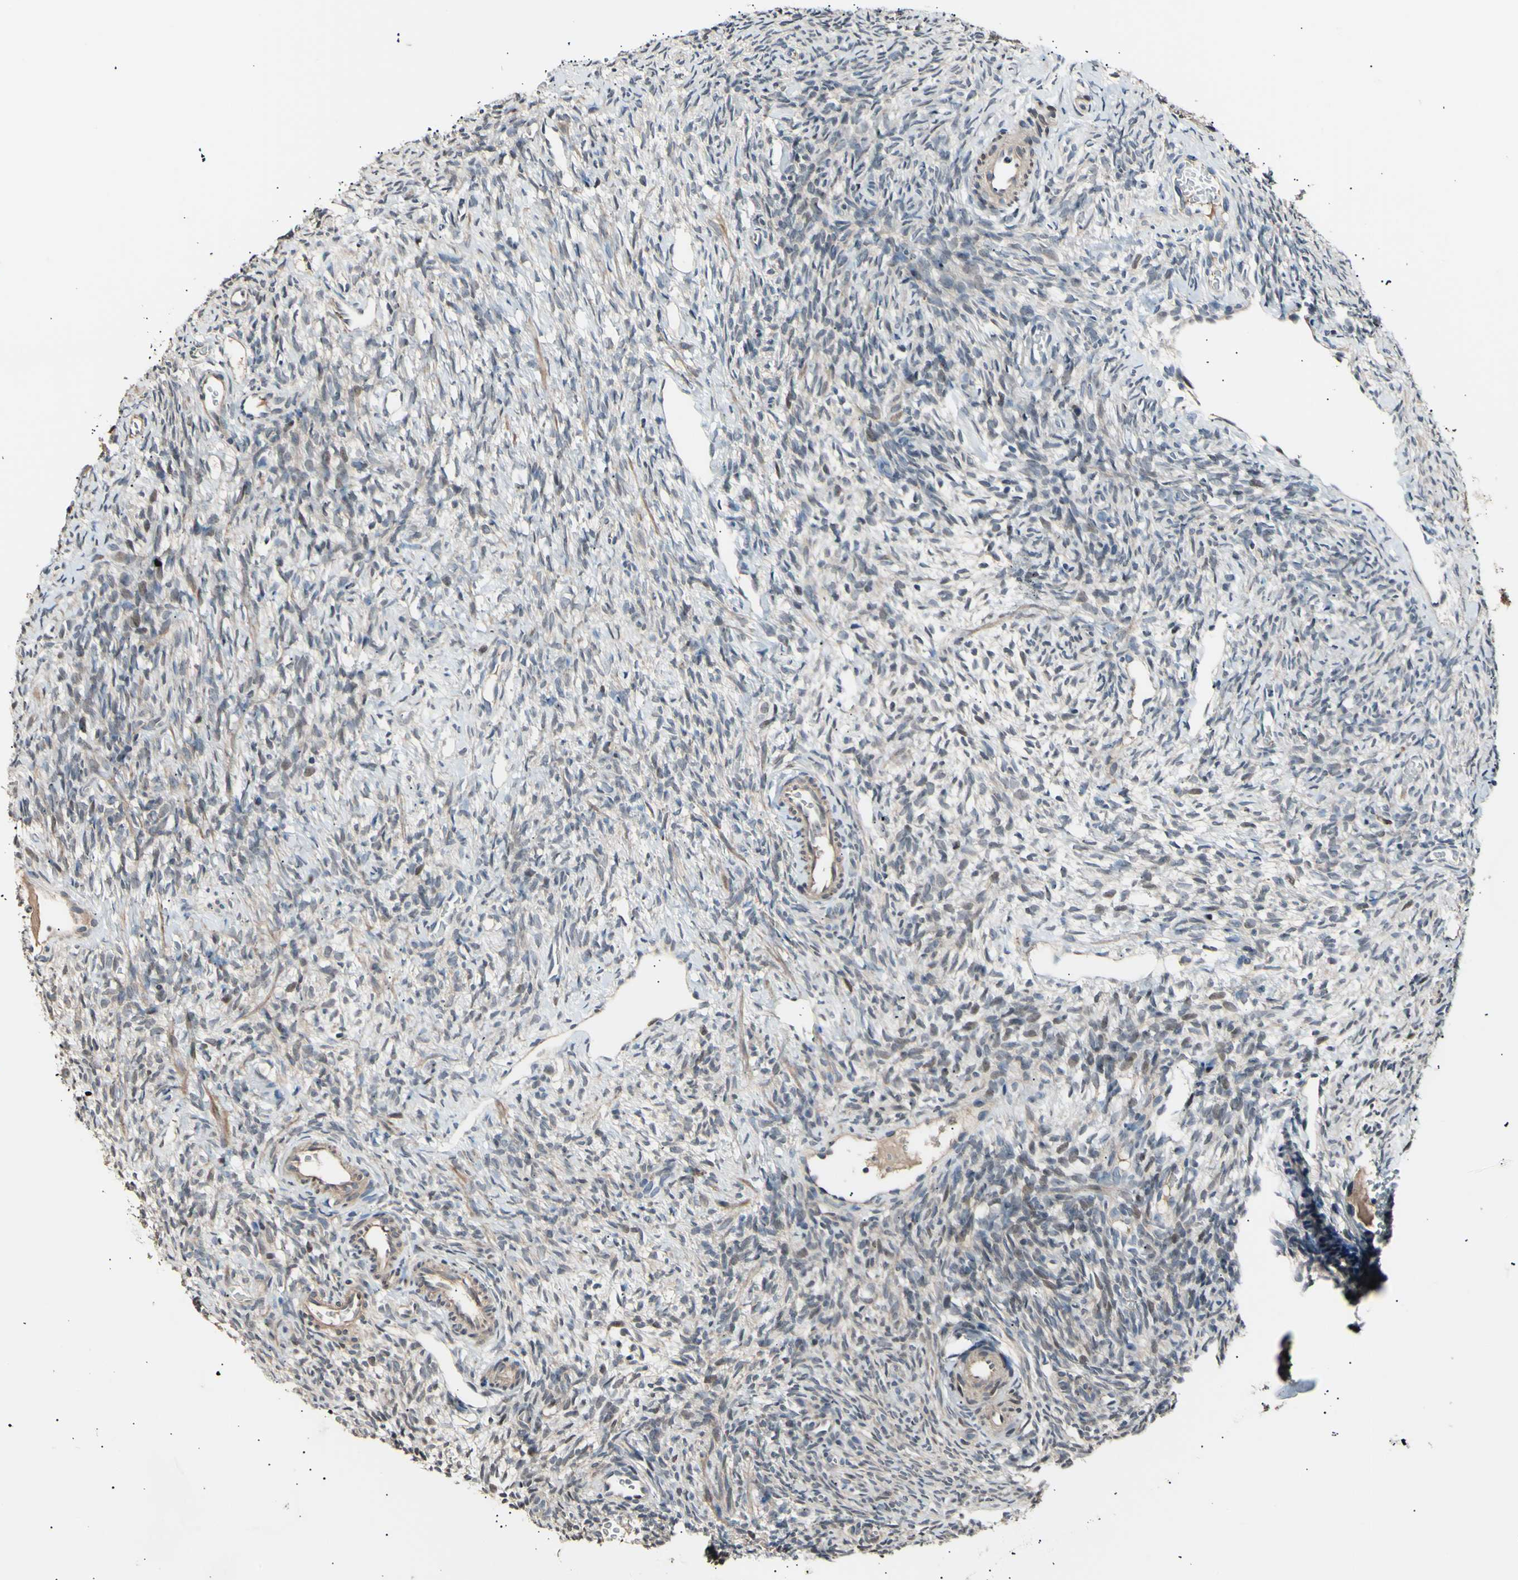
{"staining": {"intensity": "weak", "quantity": "25%-75%", "location": "cytoplasmic/membranous,nuclear"}, "tissue": "ovary", "cell_type": "Ovarian stroma cells", "image_type": "normal", "snomed": [{"axis": "morphology", "description": "Normal tissue, NOS"}, {"axis": "topography", "description": "Ovary"}], "caption": "Human ovary stained with a brown dye shows weak cytoplasmic/membranous,nuclear positive expression in approximately 25%-75% of ovarian stroma cells.", "gene": "AK1", "patient": {"sex": "female", "age": 35}}